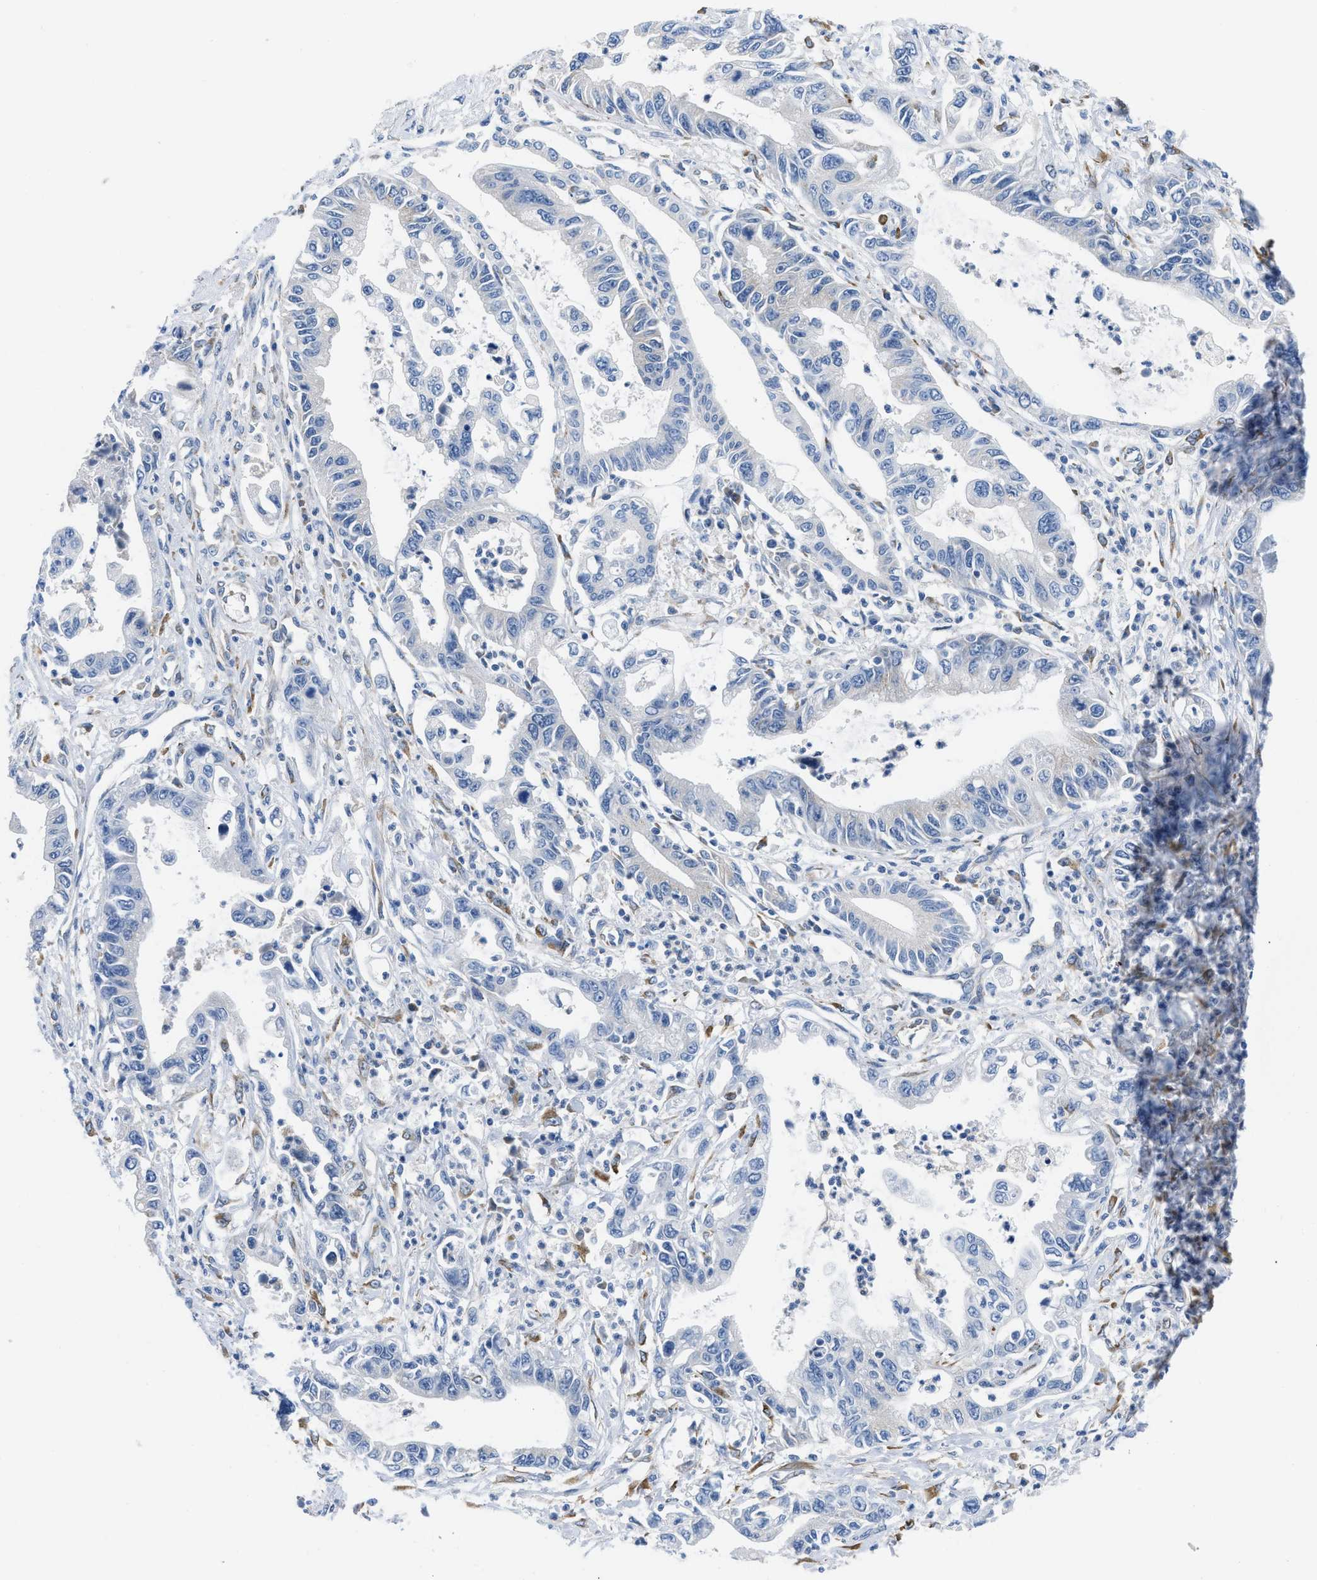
{"staining": {"intensity": "negative", "quantity": "none", "location": "none"}, "tissue": "pancreatic cancer", "cell_type": "Tumor cells", "image_type": "cancer", "snomed": [{"axis": "morphology", "description": "Adenocarcinoma, NOS"}, {"axis": "topography", "description": "Pancreas"}], "caption": "Protein analysis of adenocarcinoma (pancreatic) shows no significant expression in tumor cells.", "gene": "BNC2", "patient": {"sex": "male", "age": 56}}